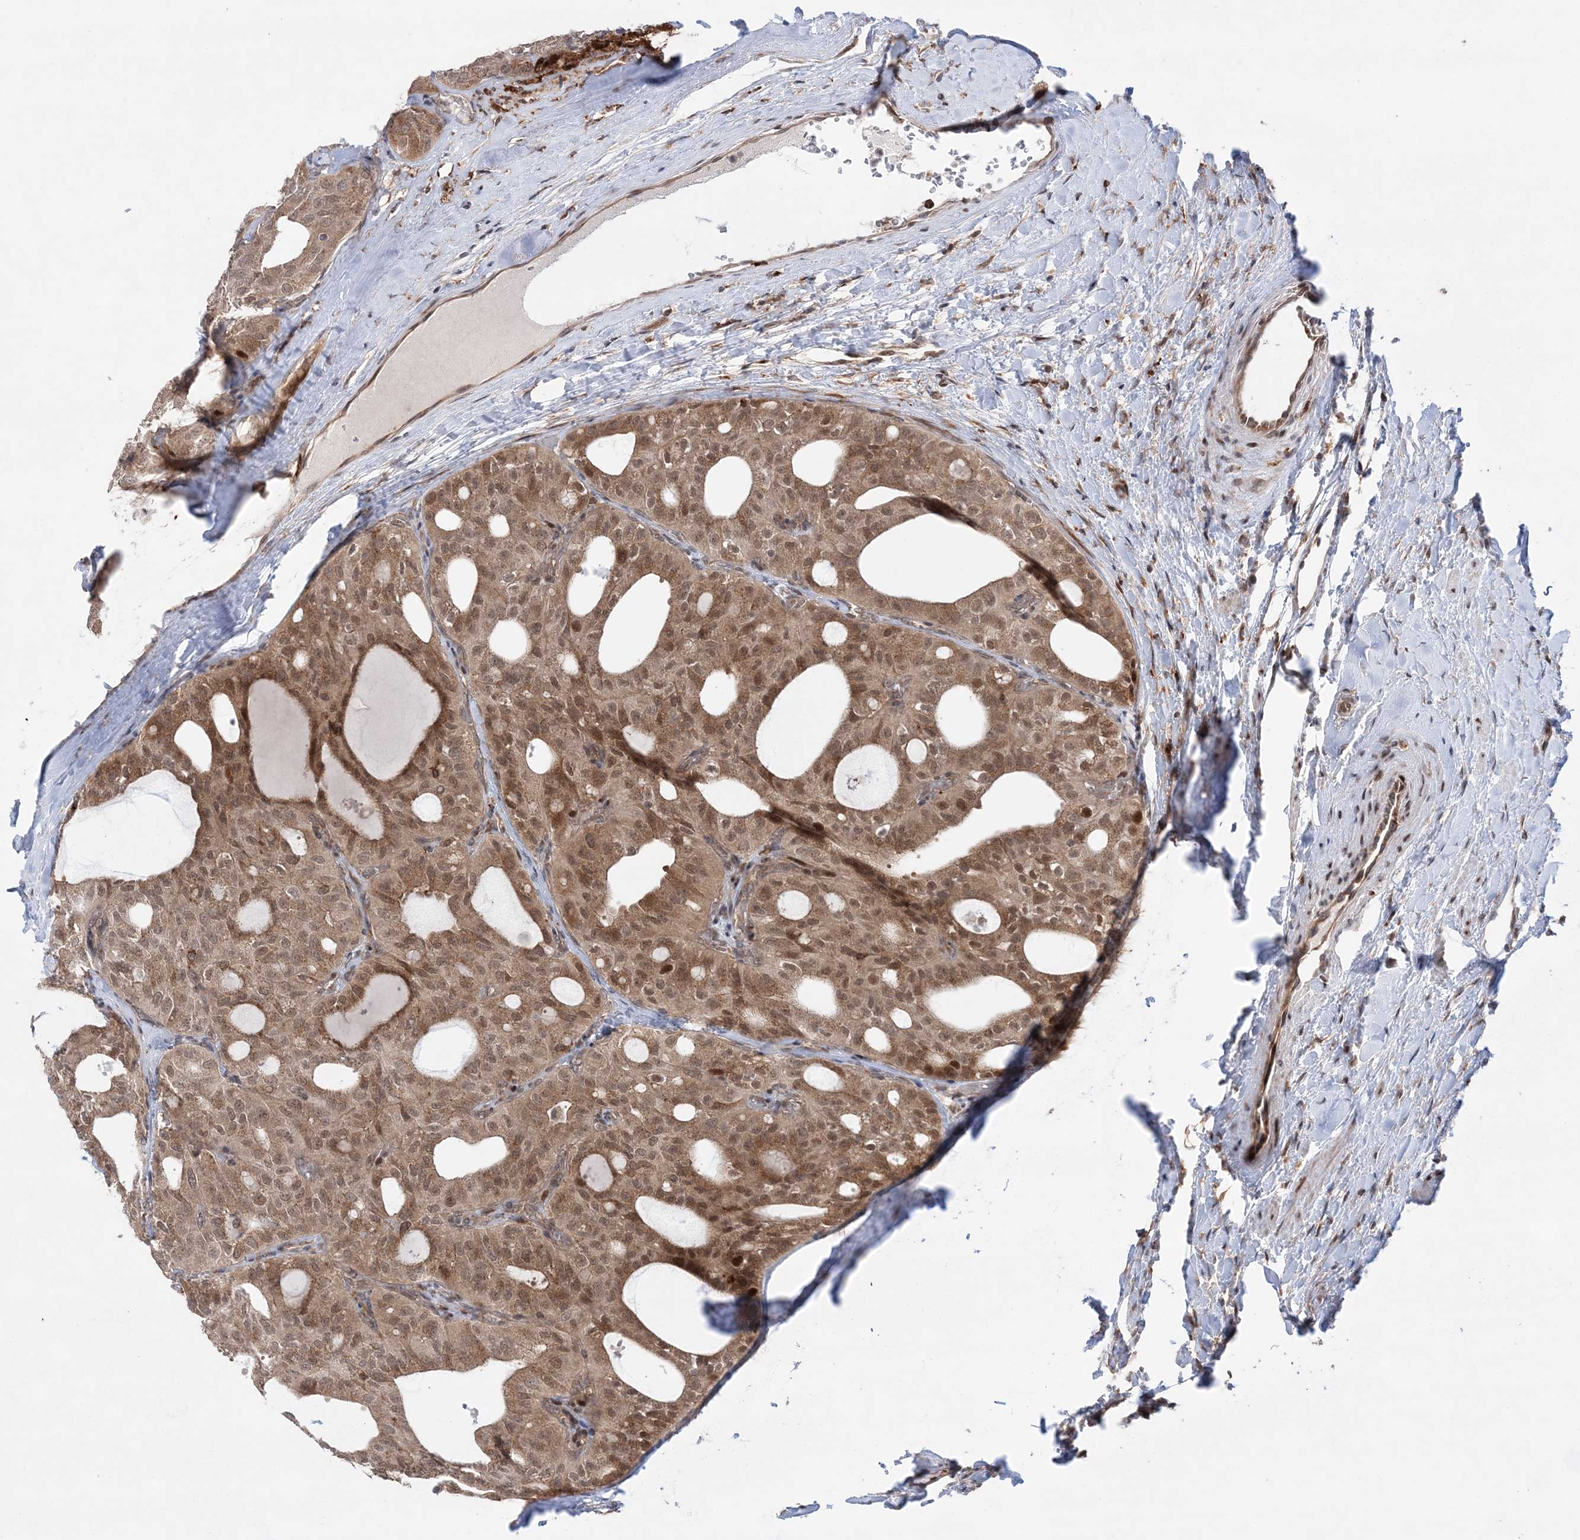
{"staining": {"intensity": "moderate", "quantity": ">75%", "location": "cytoplasmic/membranous,nuclear"}, "tissue": "thyroid cancer", "cell_type": "Tumor cells", "image_type": "cancer", "snomed": [{"axis": "morphology", "description": "Follicular adenoma carcinoma, NOS"}, {"axis": "topography", "description": "Thyroid gland"}], "caption": "A medium amount of moderate cytoplasmic/membranous and nuclear expression is identified in about >75% of tumor cells in thyroid follicular adenoma carcinoma tissue. (DAB IHC with brightfield microscopy, high magnification).", "gene": "ANAPC15", "patient": {"sex": "male", "age": 75}}